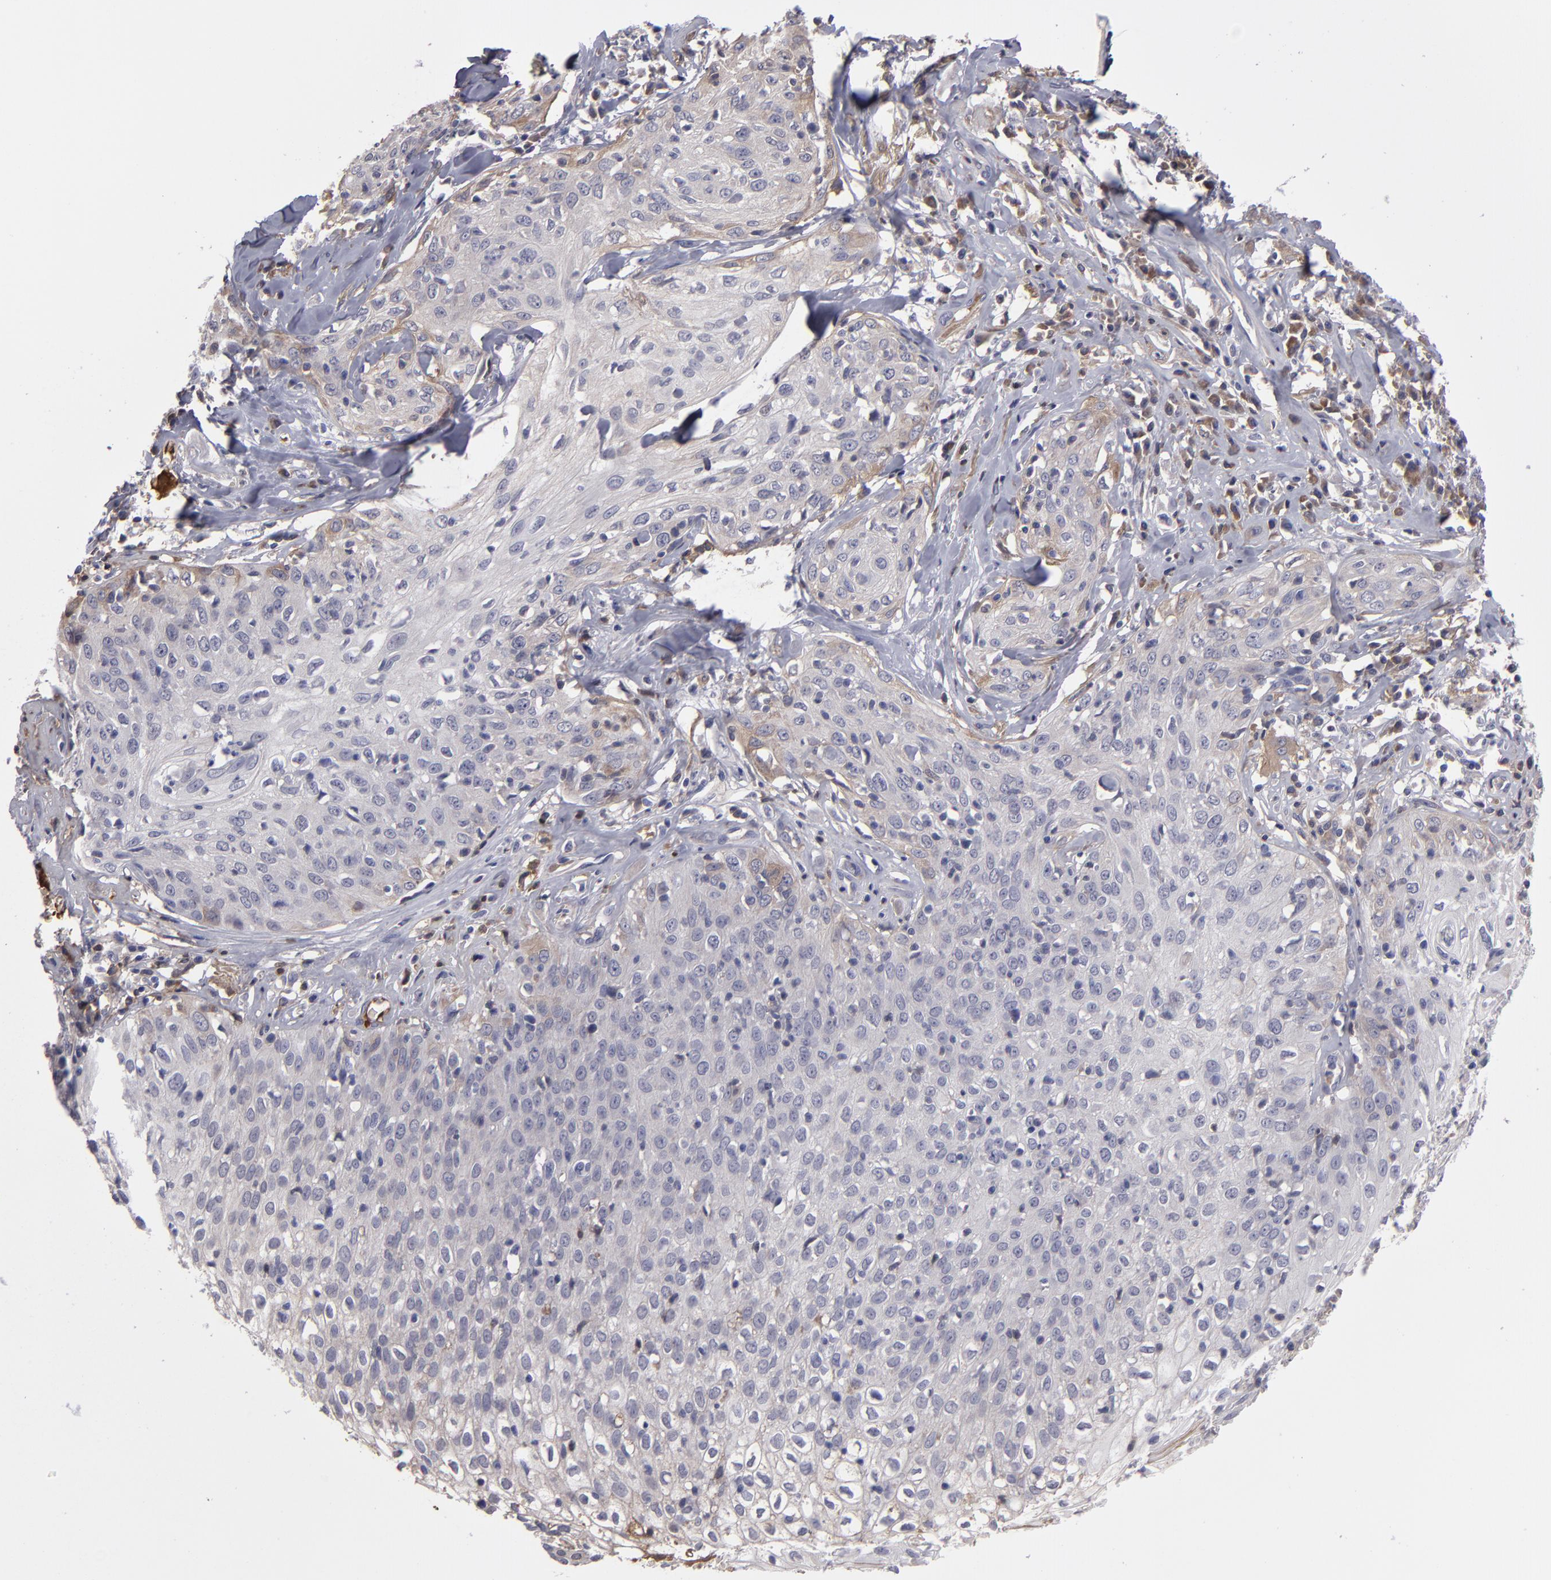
{"staining": {"intensity": "negative", "quantity": "none", "location": "none"}, "tissue": "skin cancer", "cell_type": "Tumor cells", "image_type": "cancer", "snomed": [{"axis": "morphology", "description": "Squamous cell carcinoma, NOS"}, {"axis": "topography", "description": "Skin"}], "caption": "Tumor cells are negative for brown protein staining in squamous cell carcinoma (skin).", "gene": "ITIH4", "patient": {"sex": "male", "age": 65}}